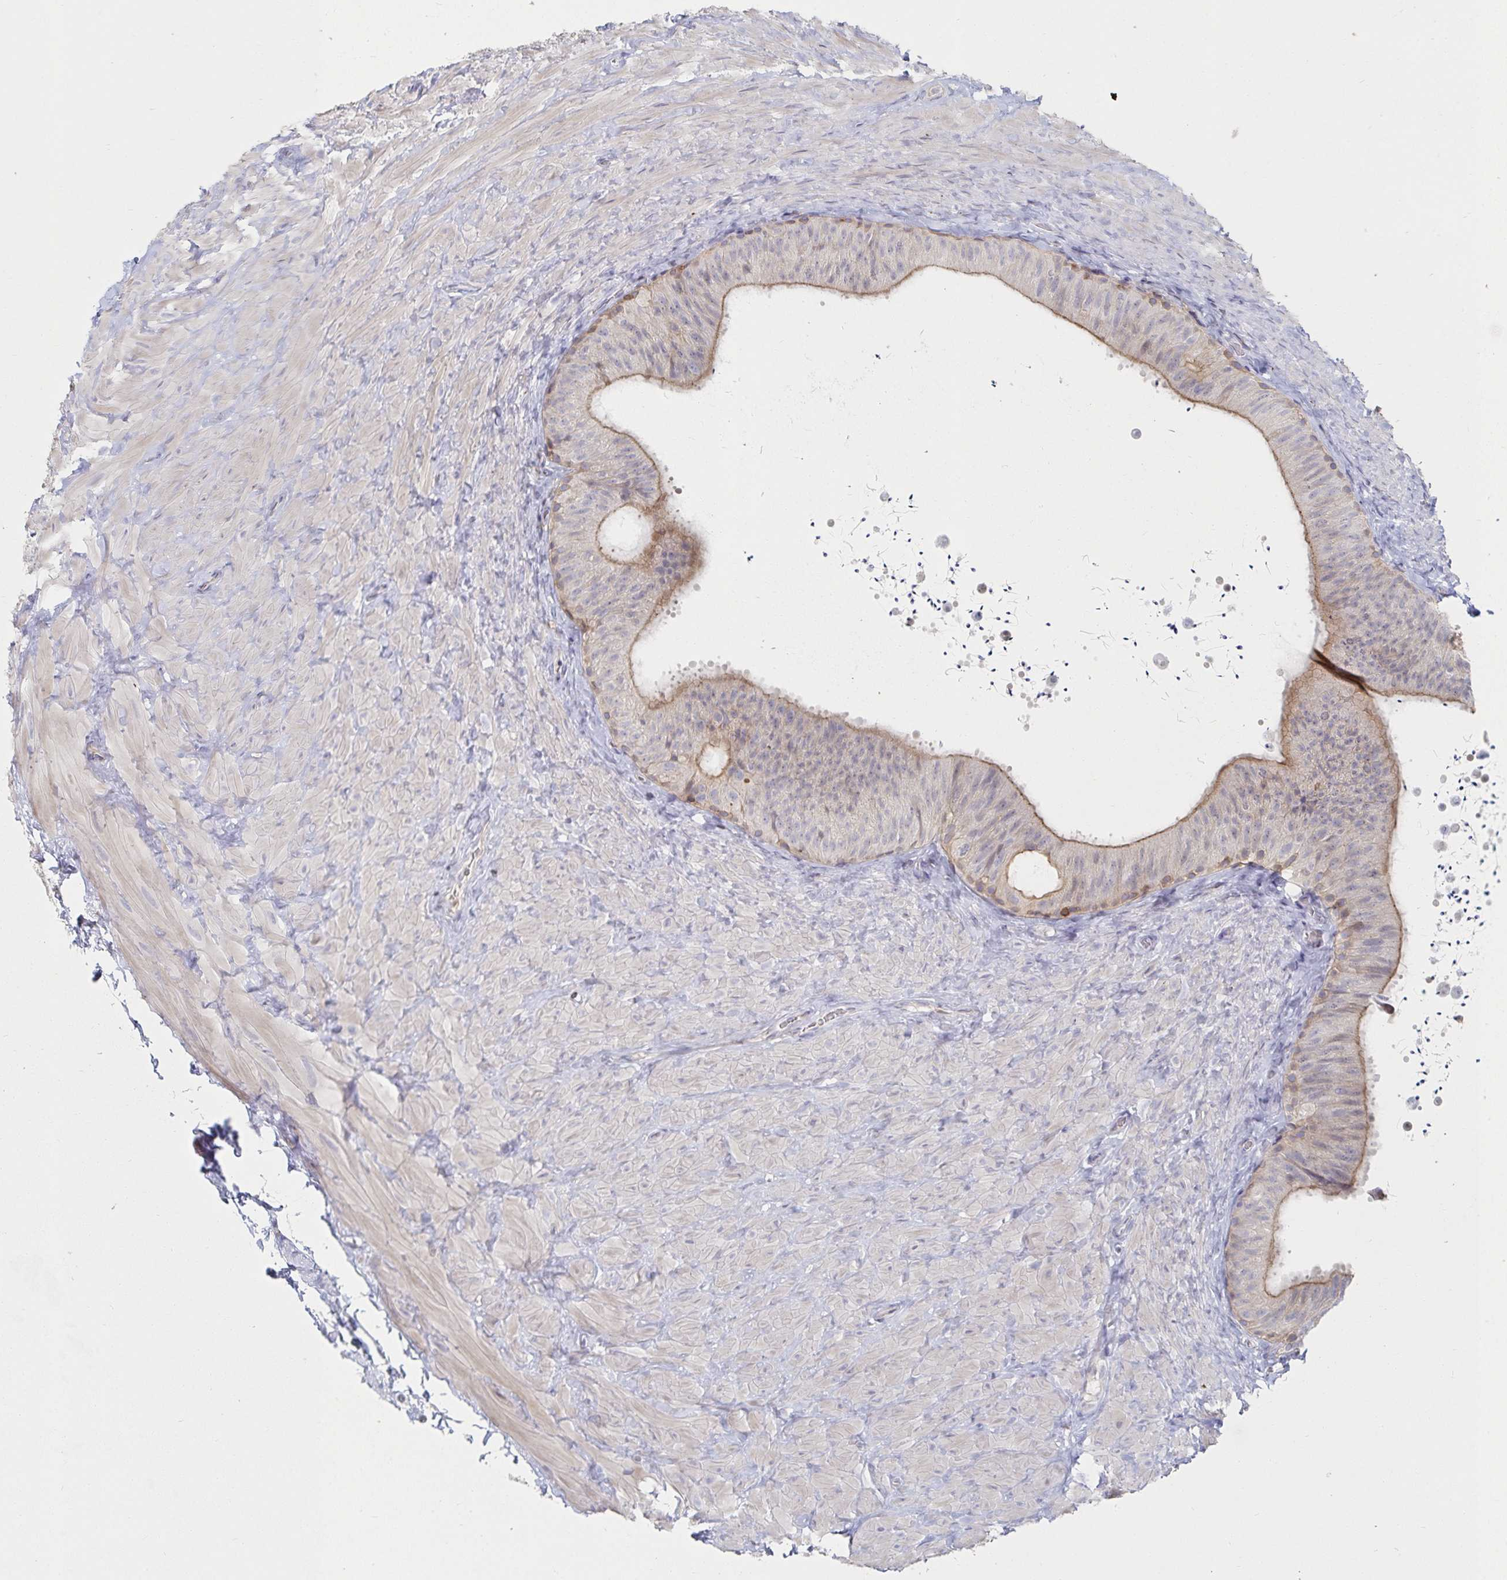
{"staining": {"intensity": "moderate", "quantity": "<25%", "location": "cytoplasmic/membranous"}, "tissue": "epididymis", "cell_type": "Glandular cells", "image_type": "normal", "snomed": [{"axis": "morphology", "description": "Normal tissue, NOS"}, {"axis": "topography", "description": "Epididymis, spermatic cord, NOS"}, {"axis": "topography", "description": "Epididymis"}], "caption": "An immunohistochemistry image of benign tissue is shown. Protein staining in brown labels moderate cytoplasmic/membranous positivity in epididymis within glandular cells.", "gene": "PIK3CD", "patient": {"sex": "male", "age": 31}}